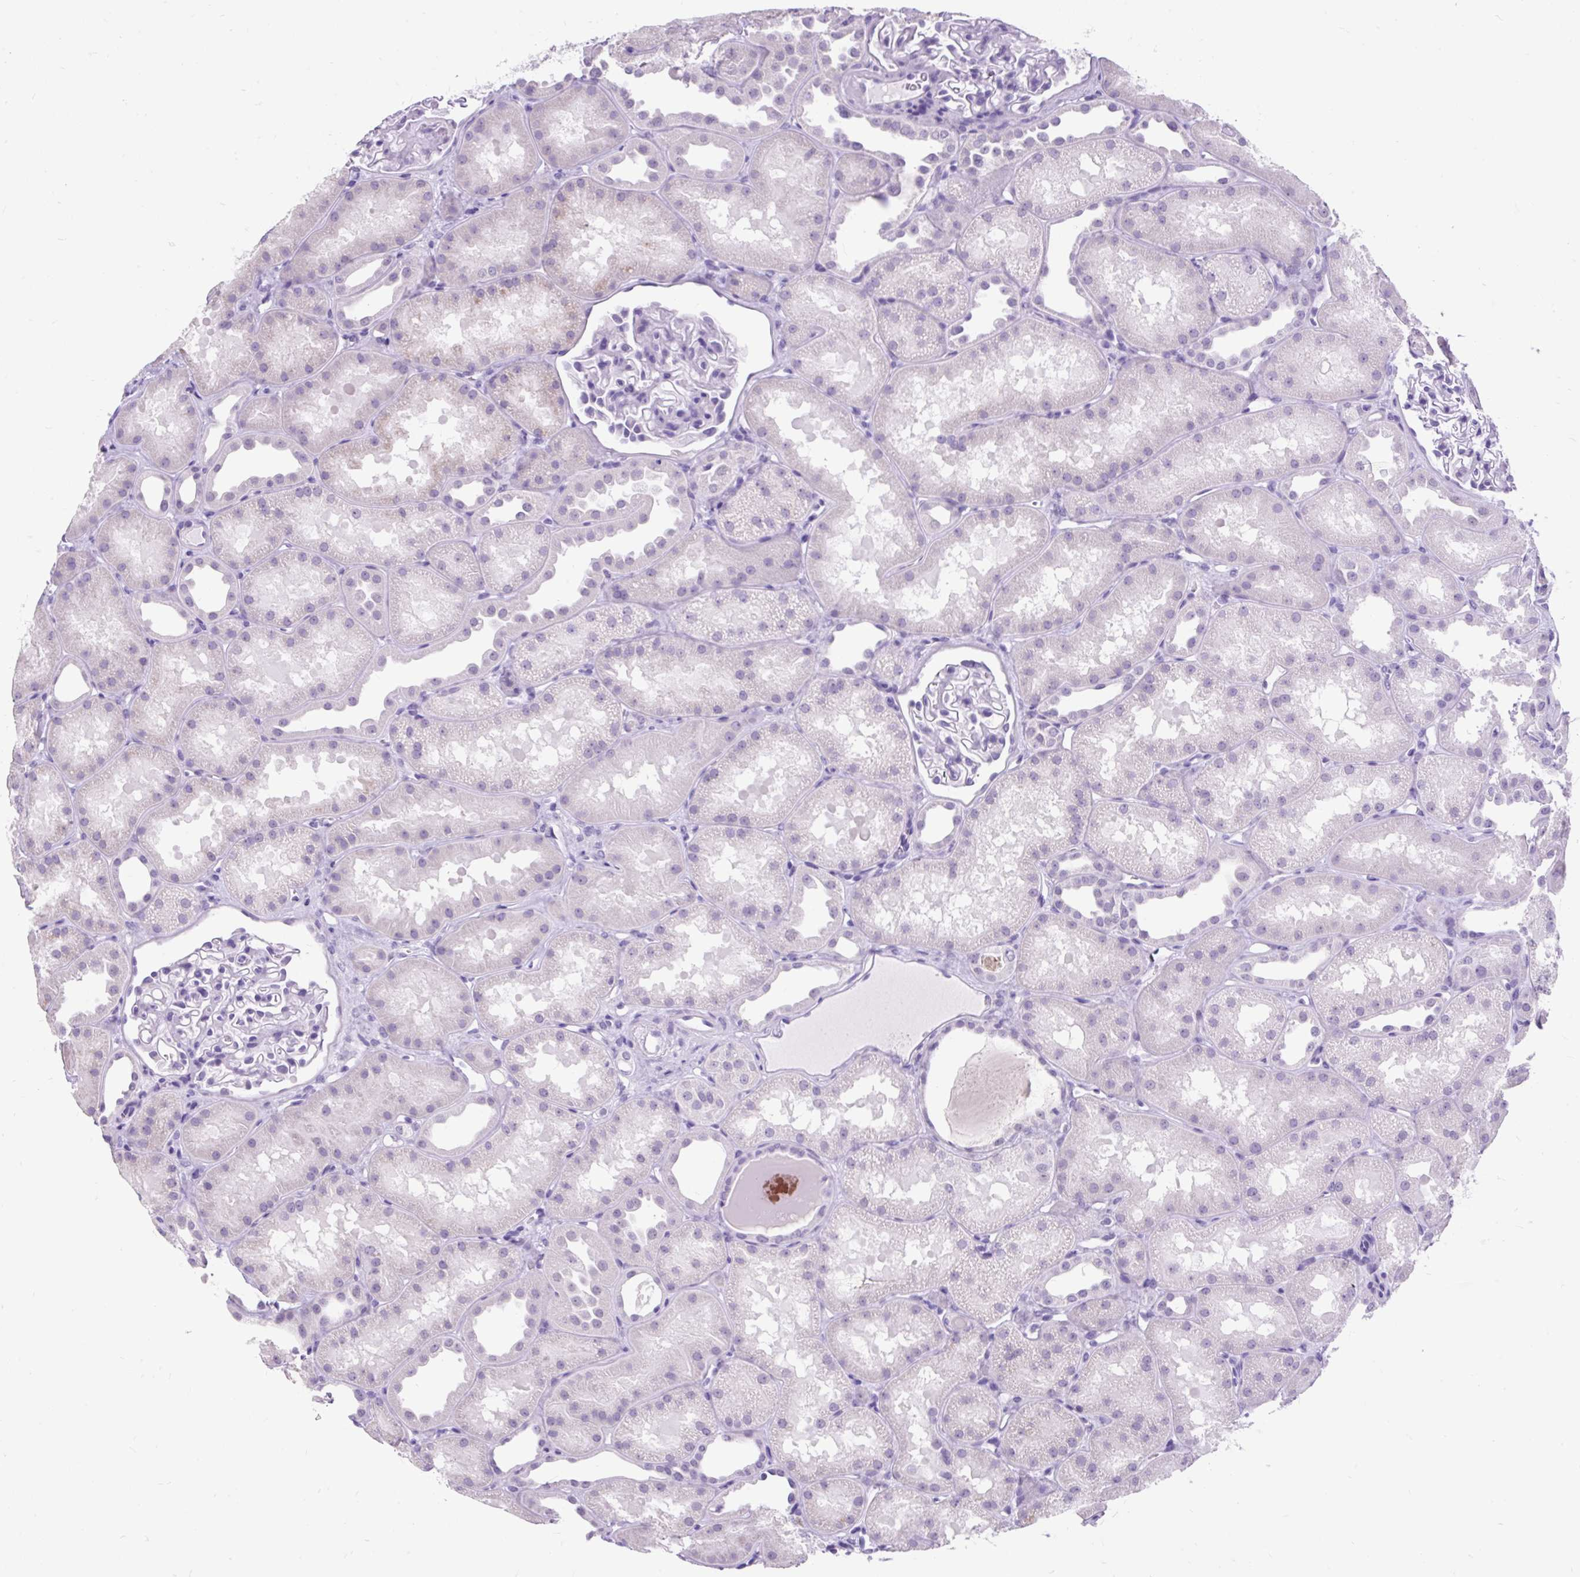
{"staining": {"intensity": "negative", "quantity": "none", "location": "none"}, "tissue": "kidney", "cell_type": "Cells in glomeruli", "image_type": "normal", "snomed": [{"axis": "morphology", "description": "Normal tissue, NOS"}, {"axis": "topography", "description": "Kidney"}], "caption": "This is an IHC photomicrograph of benign kidney. There is no positivity in cells in glomeruli.", "gene": "SCGB1A1", "patient": {"sex": "male", "age": 61}}